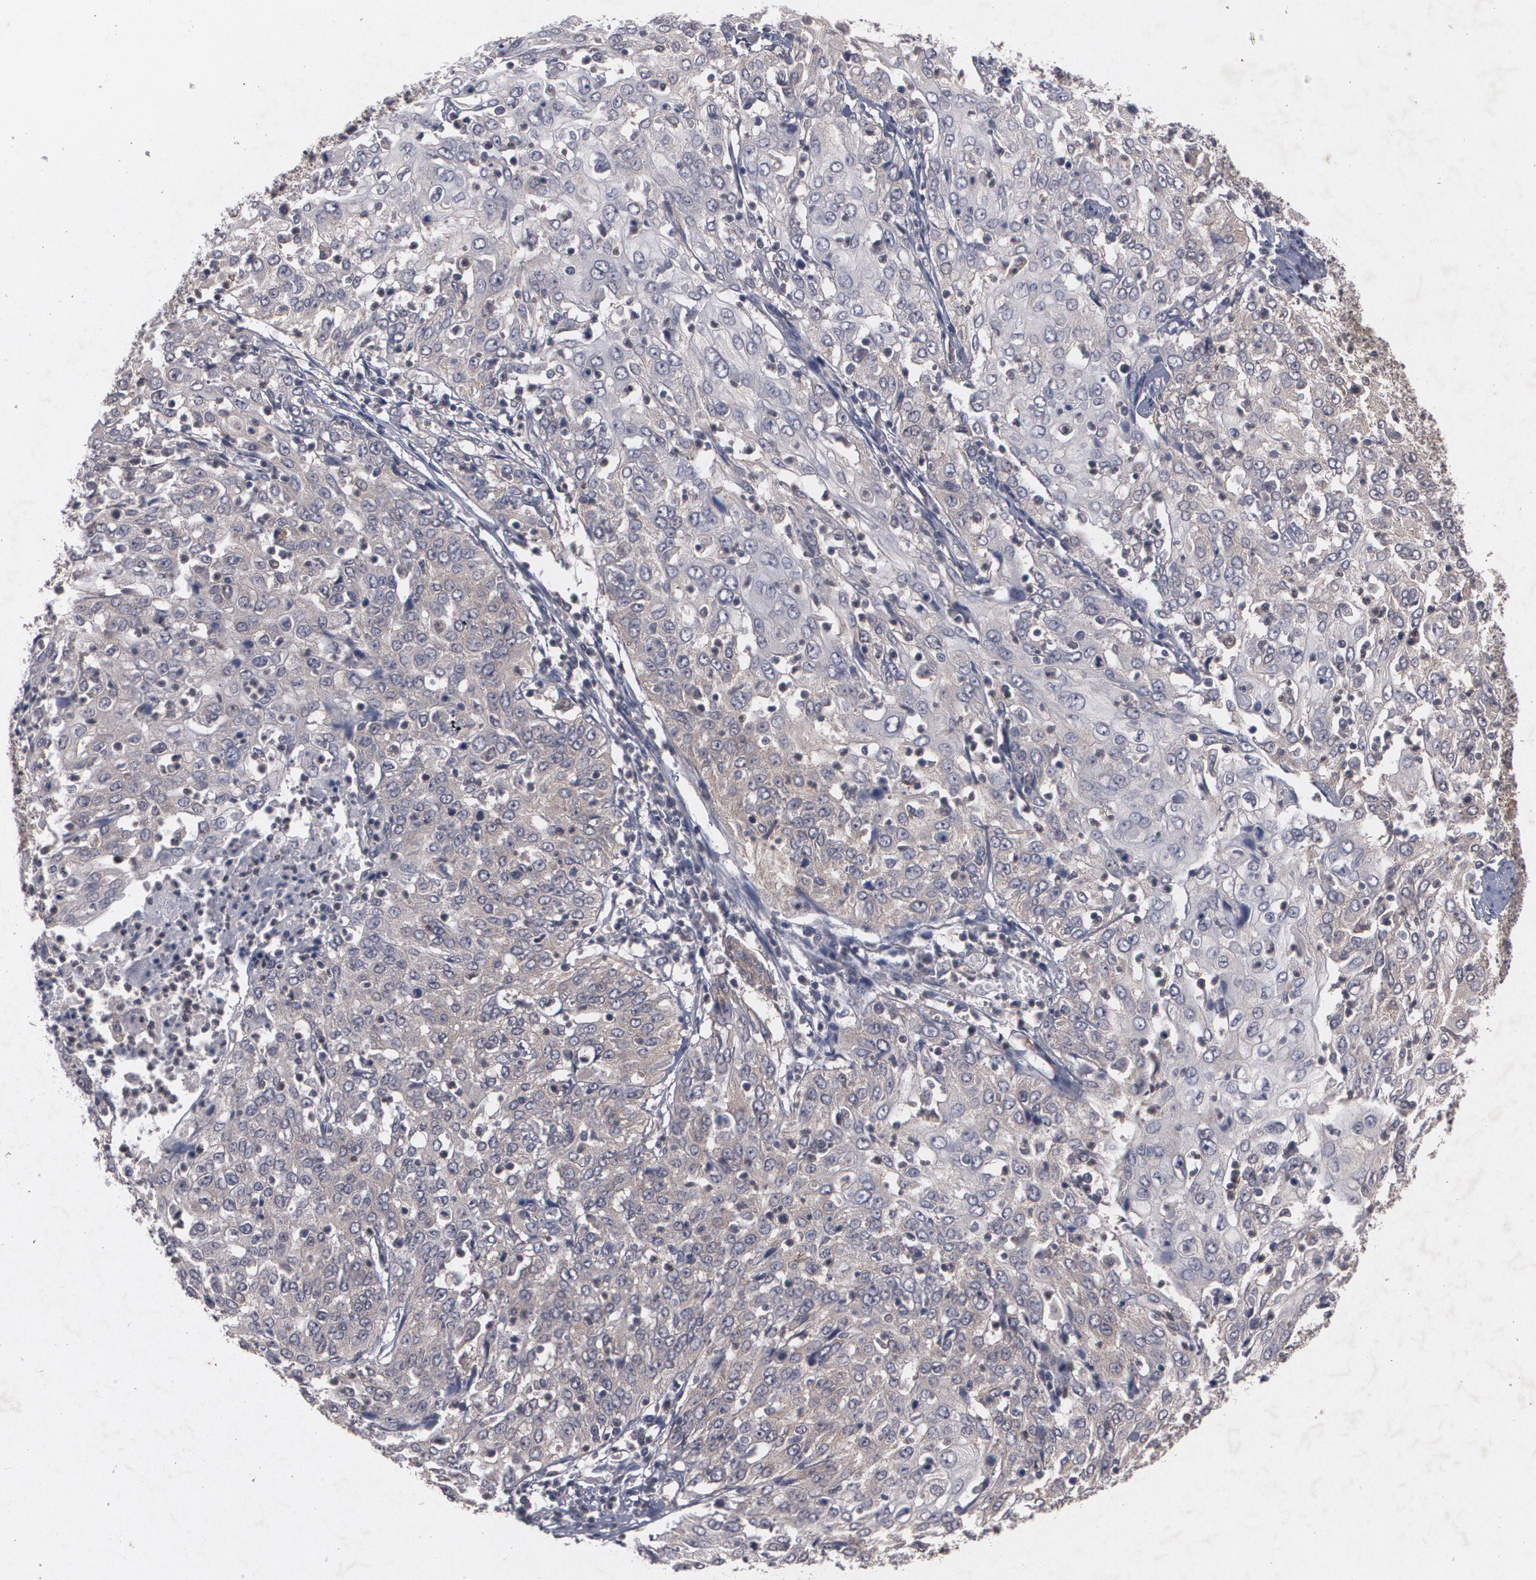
{"staining": {"intensity": "negative", "quantity": "none", "location": "none"}, "tissue": "cervical cancer", "cell_type": "Tumor cells", "image_type": "cancer", "snomed": [{"axis": "morphology", "description": "Squamous cell carcinoma, NOS"}, {"axis": "topography", "description": "Cervix"}], "caption": "Protein analysis of cervical cancer (squamous cell carcinoma) displays no significant positivity in tumor cells. (DAB immunohistochemistry, high magnification).", "gene": "HTT", "patient": {"sex": "female", "age": 39}}